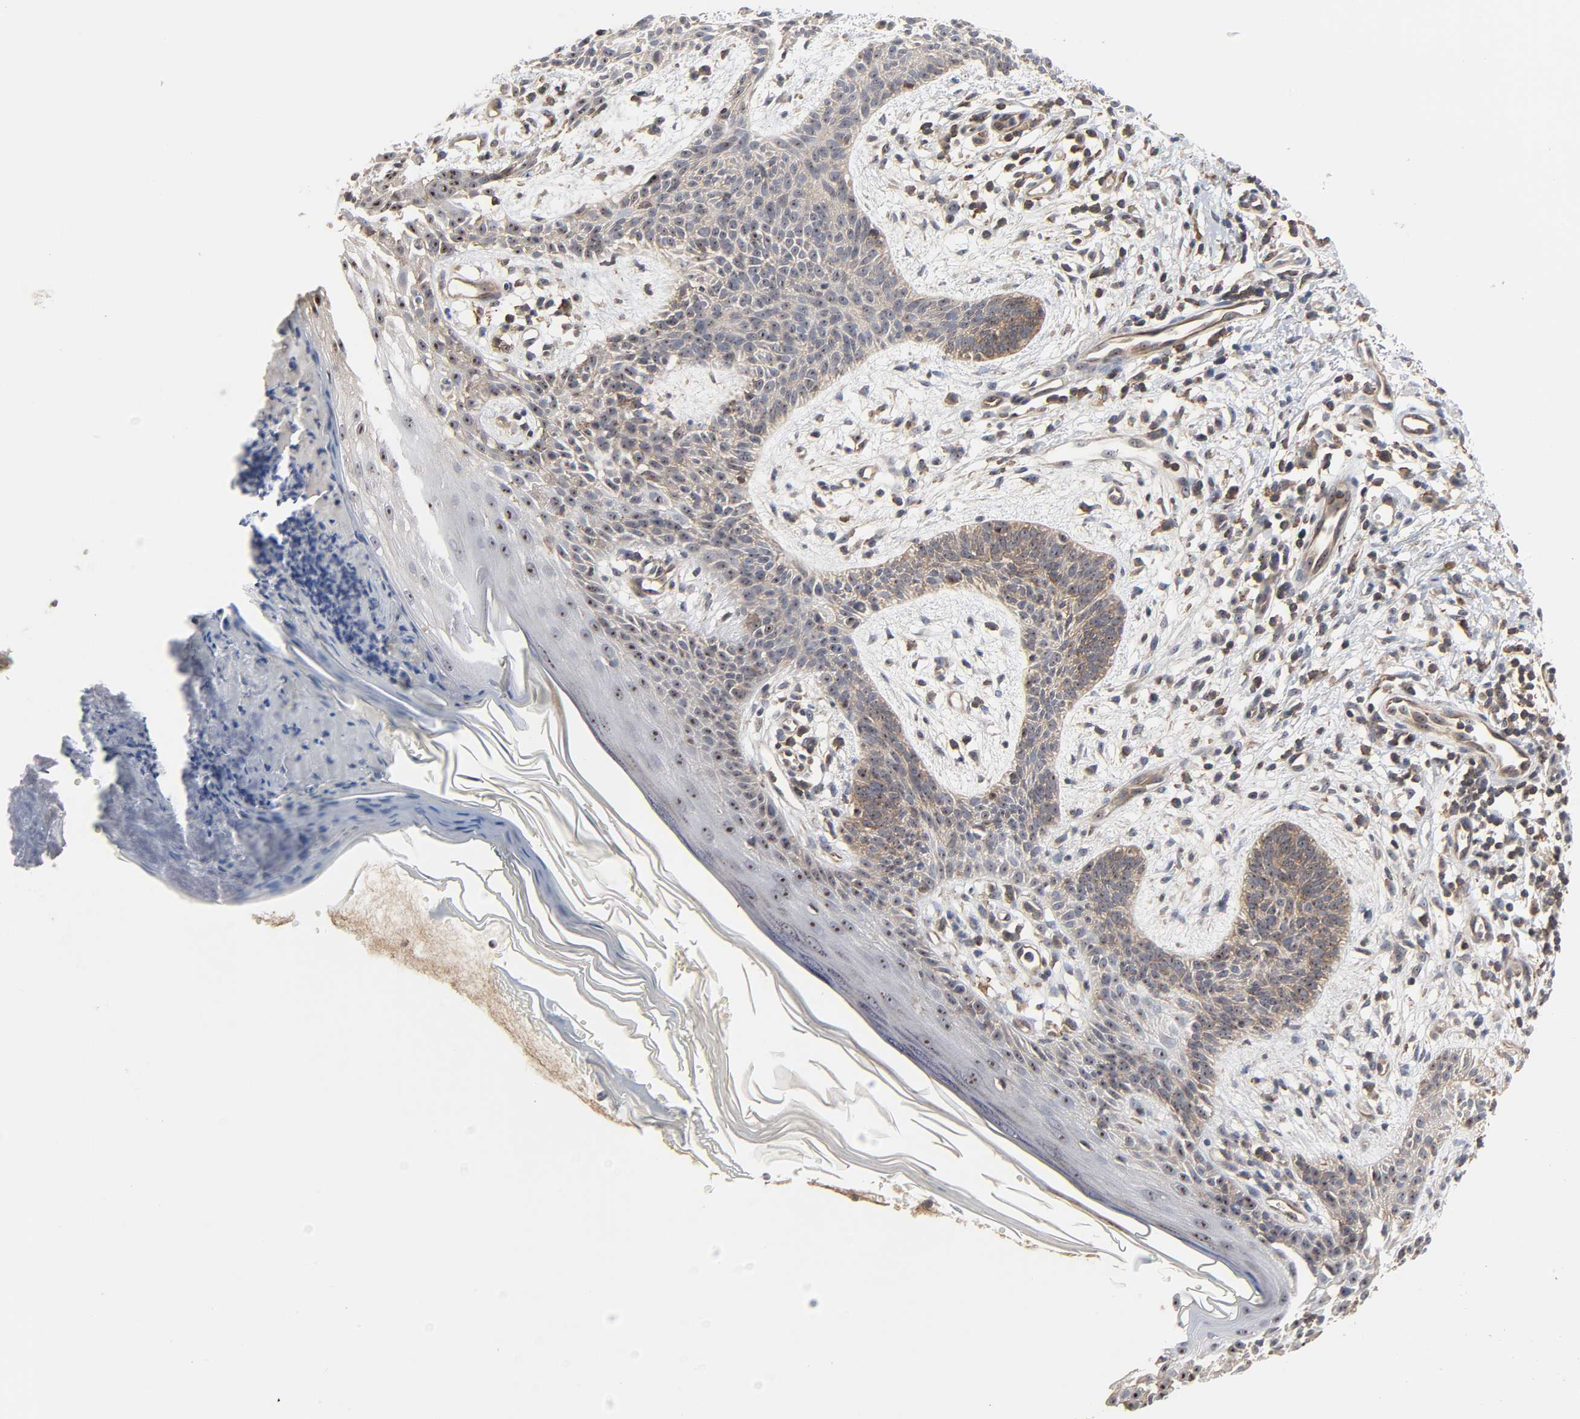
{"staining": {"intensity": "weak", "quantity": "25%-75%", "location": "cytoplasmic/membranous,nuclear"}, "tissue": "skin cancer", "cell_type": "Tumor cells", "image_type": "cancer", "snomed": [{"axis": "morphology", "description": "Normal tissue, NOS"}, {"axis": "morphology", "description": "Basal cell carcinoma"}, {"axis": "topography", "description": "Skin"}], "caption": "Immunohistochemical staining of skin basal cell carcinoma displays low levels of weak cytoplasmic/membranous and nuclear protein positivity in approximately 25%-75% of tumor cells.", "gene": "DDX10", "patient": {"sex": "female", "age": 69}}